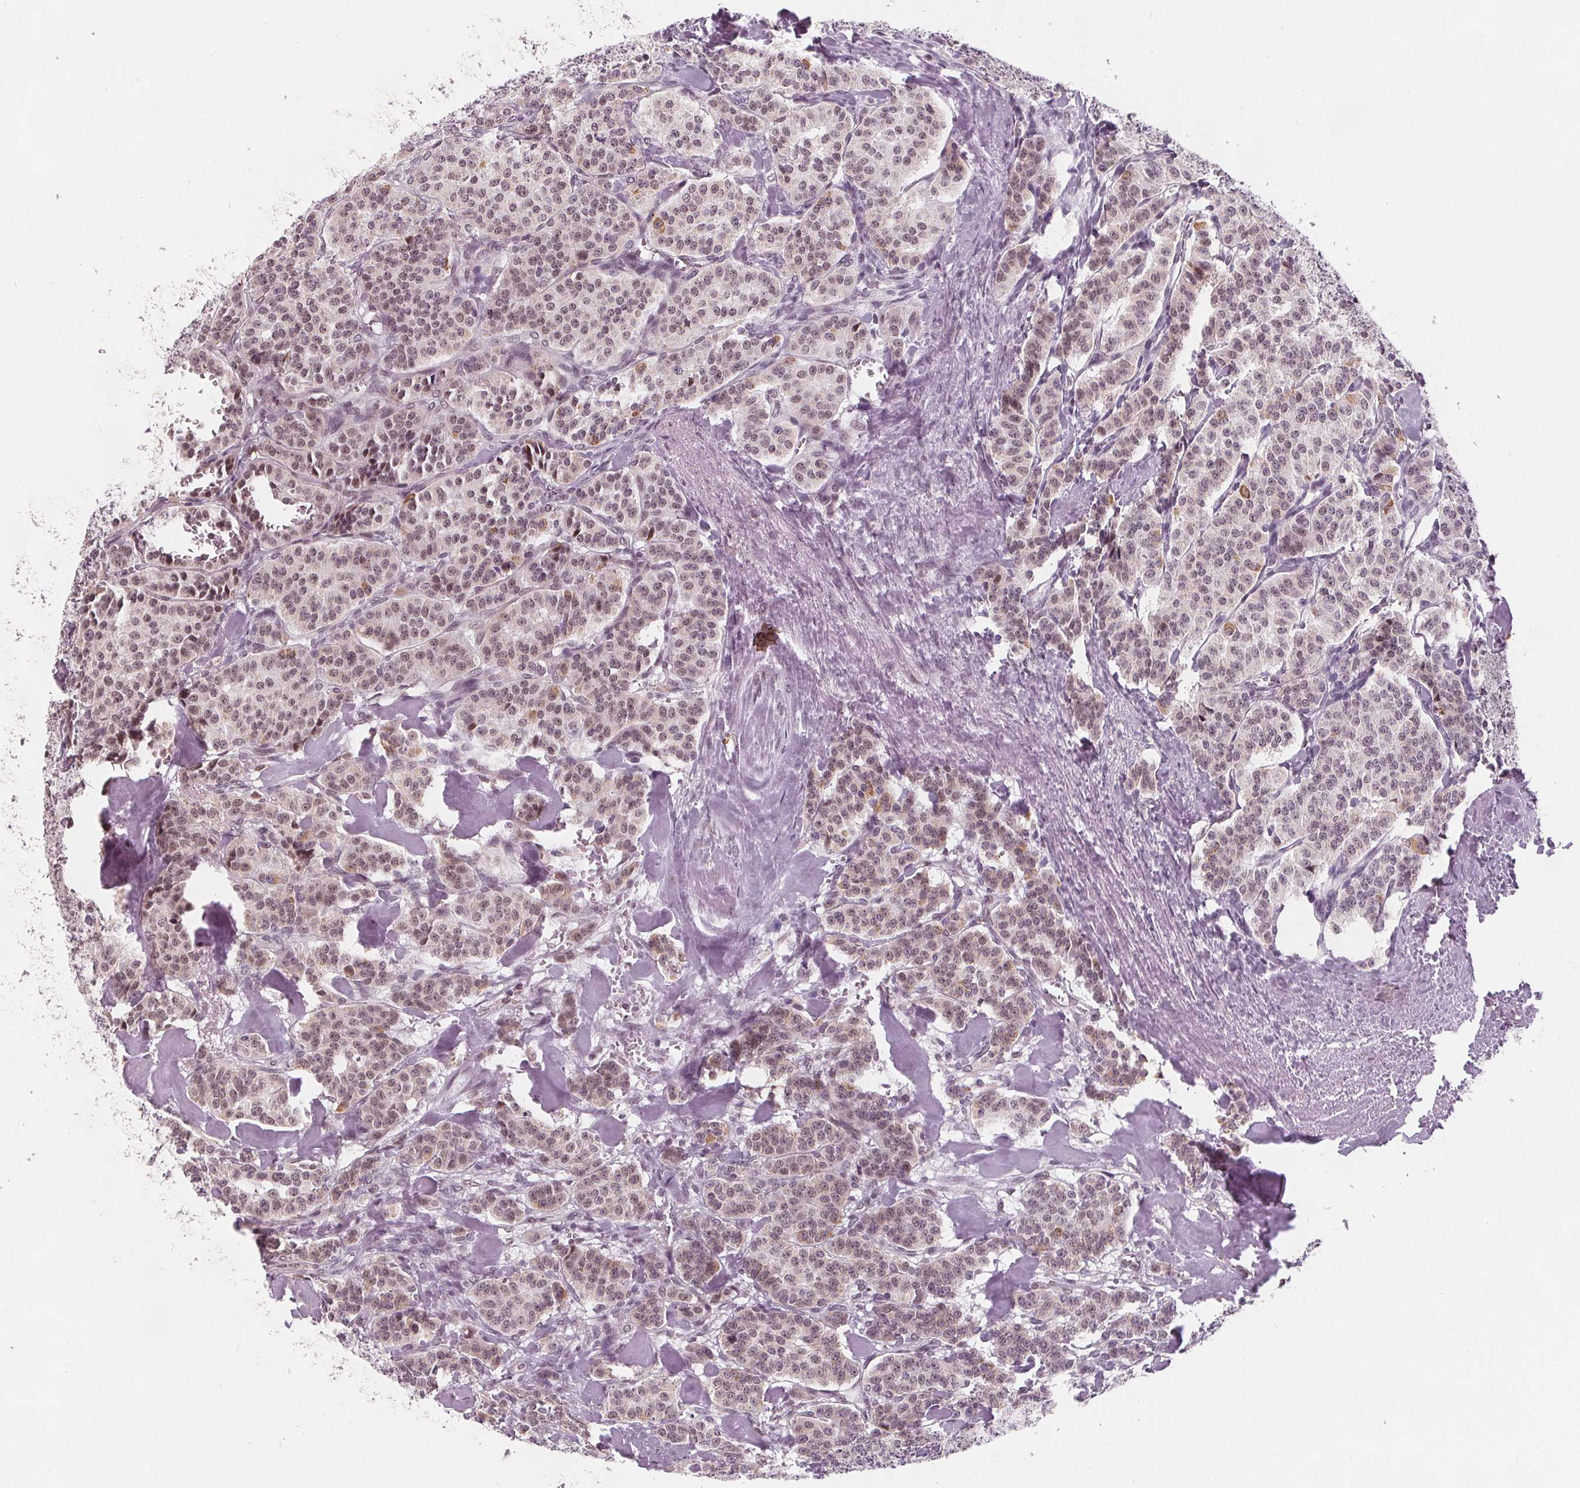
{"staining": {"intensity": "moderate", "quantity": "<25%", "location": "nuclear"}, "tissue": "carcinoid", "cell_type": "Tumor cells", "image_type": "cancer", "snomed": [{"axis": "morphology", "description": "Normal tissue, NOS"}, {"axis": "morphology", "description": "Carcinoid, malignant, NOS"}, {"axis": "topography", "description": "Lung"}], "caption": "Human malignant carcinoid stained with a protein marker reveals moderate staining in tumor cells.", "gene": "DPM2", "patient": {"sex": "female", "age": 46}}